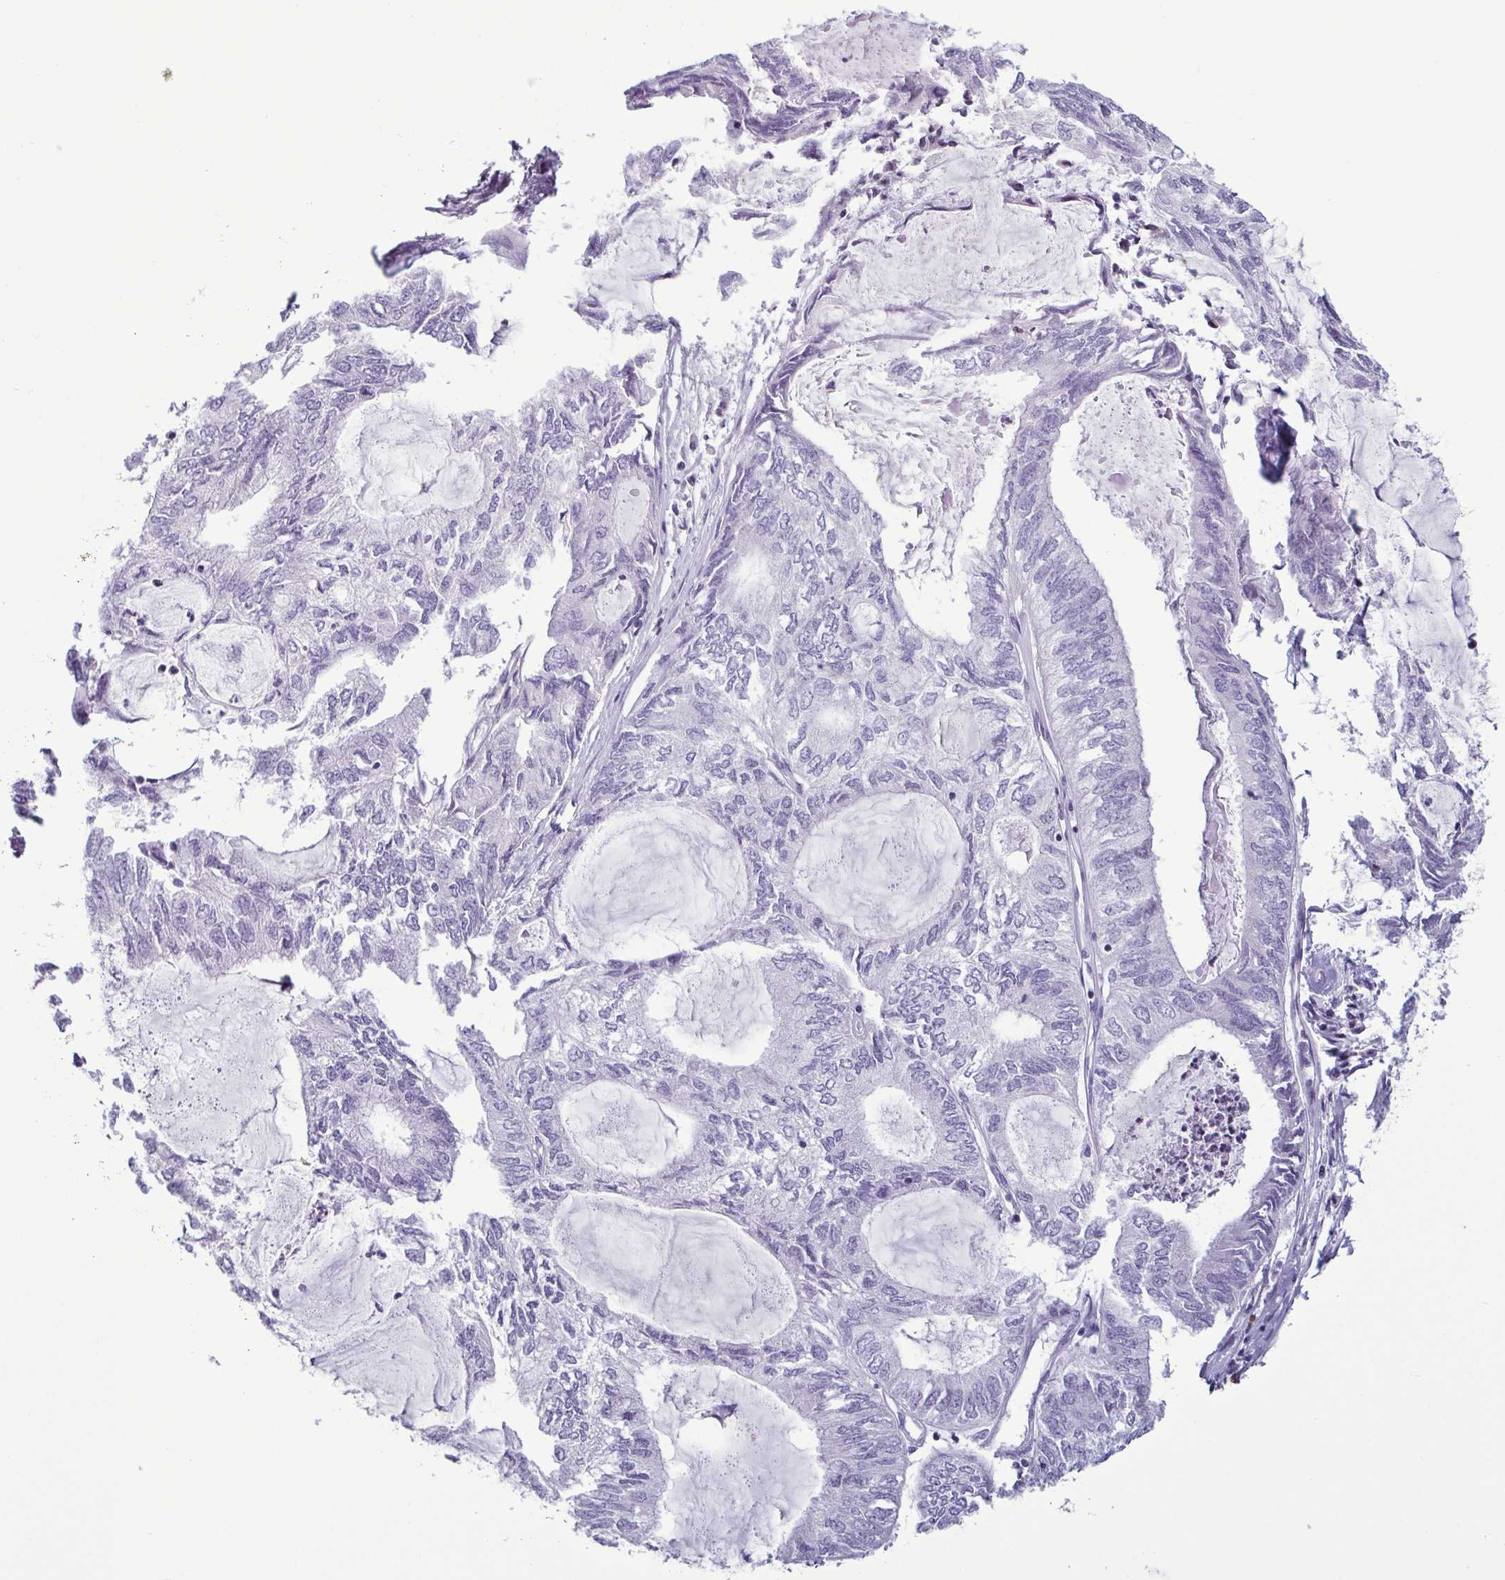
{"staining": {"intensity": "negative", "quantity": "none", "location": "none"}, "tissue": "endometrial cancer", "cell_type": "Tumor cells", "image_type": "cancer", "snomed": [{"axis": "morphology", "description": "Adenocarcinoma, NOS"}, {"axis": "topography", "description": "Endometrium"}], "caption": "IHC image of human adenocarcinoma (endometrial) stained for a protein (brown), which exhibits no expression in tumor cells.", "gene": "IRF1", "patient": {"sex": "female", "age": 80}}